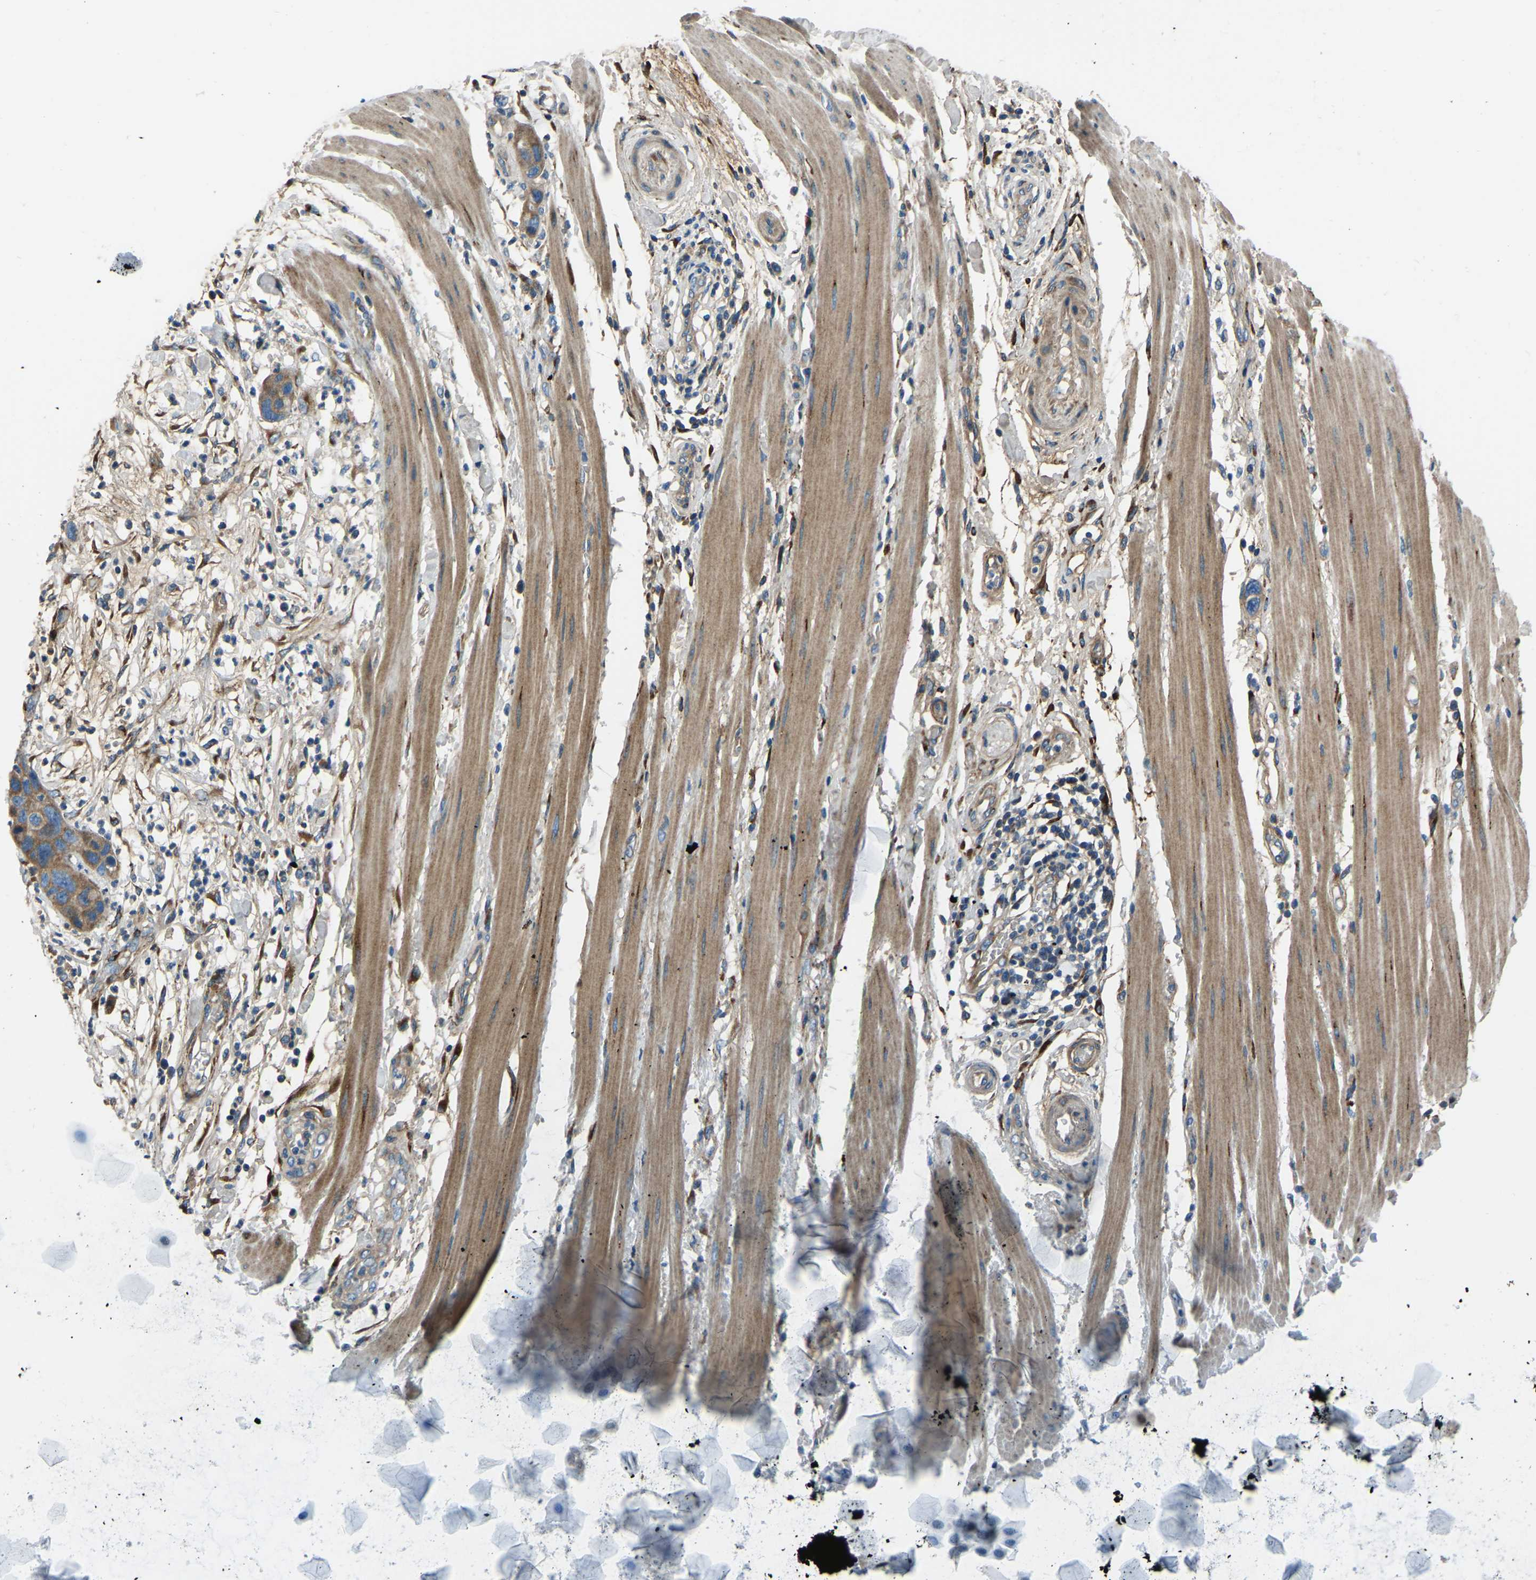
{"staining": {"intensity": "moderate", "quantity": "25%-75%", "location": "cytoplasmic/membranous"}, "tissue": "pancreatic cancer", "cell_type": "Tumor cells", "image_type": "cancer", "snomed": [{"axis": "morphology", "description": "Adenocarcinoma, NOS"}, {"axis": "topography", "description": "Pancreas"}], "caption": "Pancreatic adenocarcinoma stained for a protein (brown) exhibits moderate cytoplasmic/membranous positive expression in about 25%-75% of tumor cells.", "gene": "COL3A1", "patient": {"sex": "female", "age": 71}}